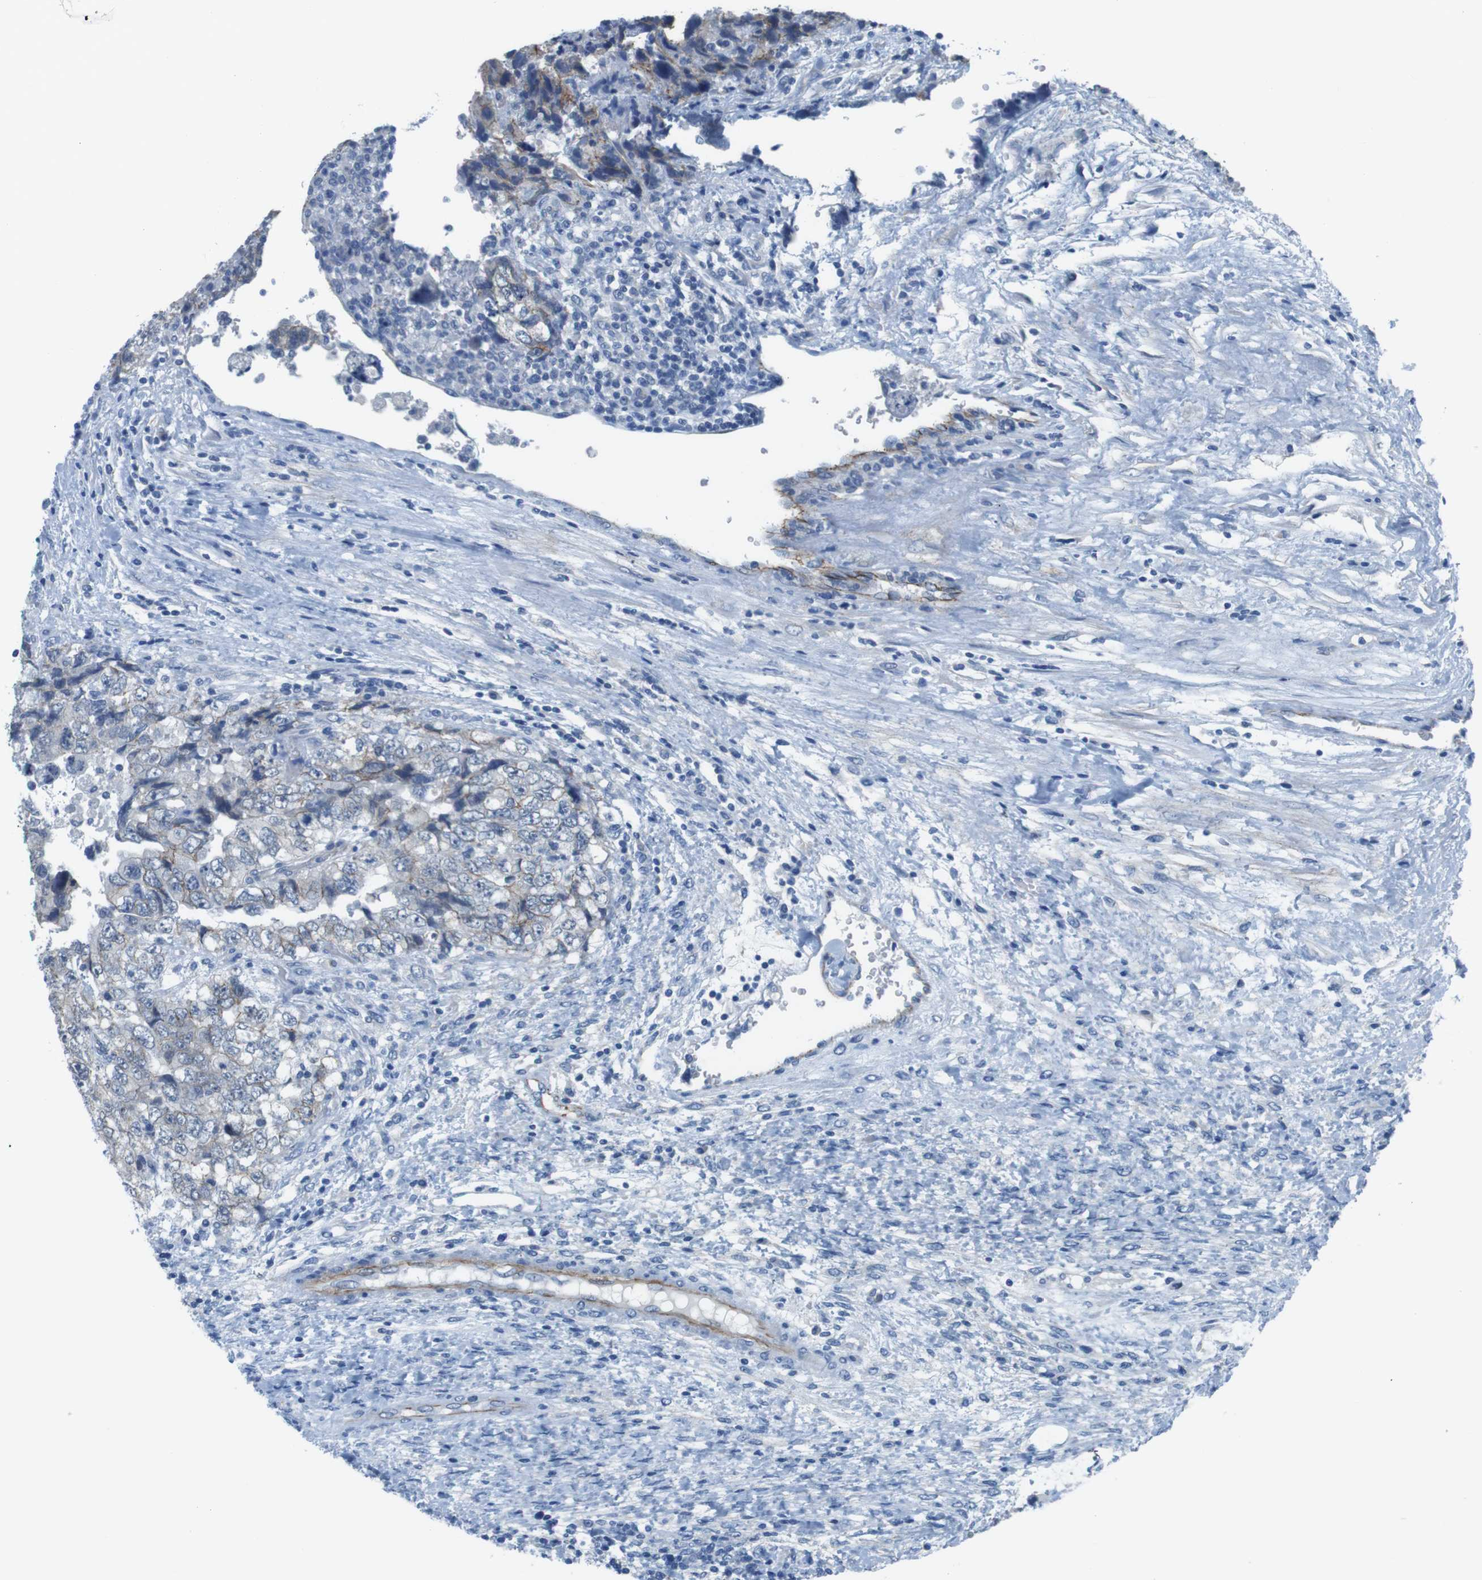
{"staining": {"intensity": "weak", "quantity": "<25%", "location": "cytoplasmic/membranous"}, "tissue": "testis cancer", "cell_type": "Tumor cells", "image_type": "cancer", "snomed": [{"axis": "morphology", "description": "Carcinoma, Embryonal, NOS"}, {"axis": "topography", "description": "Testis"}], "caption": "This histopathology image is of testis cancer (embryonal carcinoma) stained with immunohistochemistry to label a protein in brown with the nuclei are counter-stained blue. There is no staining in tumor cells. (DAB (3,3'-diaminobenzidine) IHC with hematoxylin counter stain).", "gene": "SLC6A6", "patient": {"sex": "male", "age": 36}}